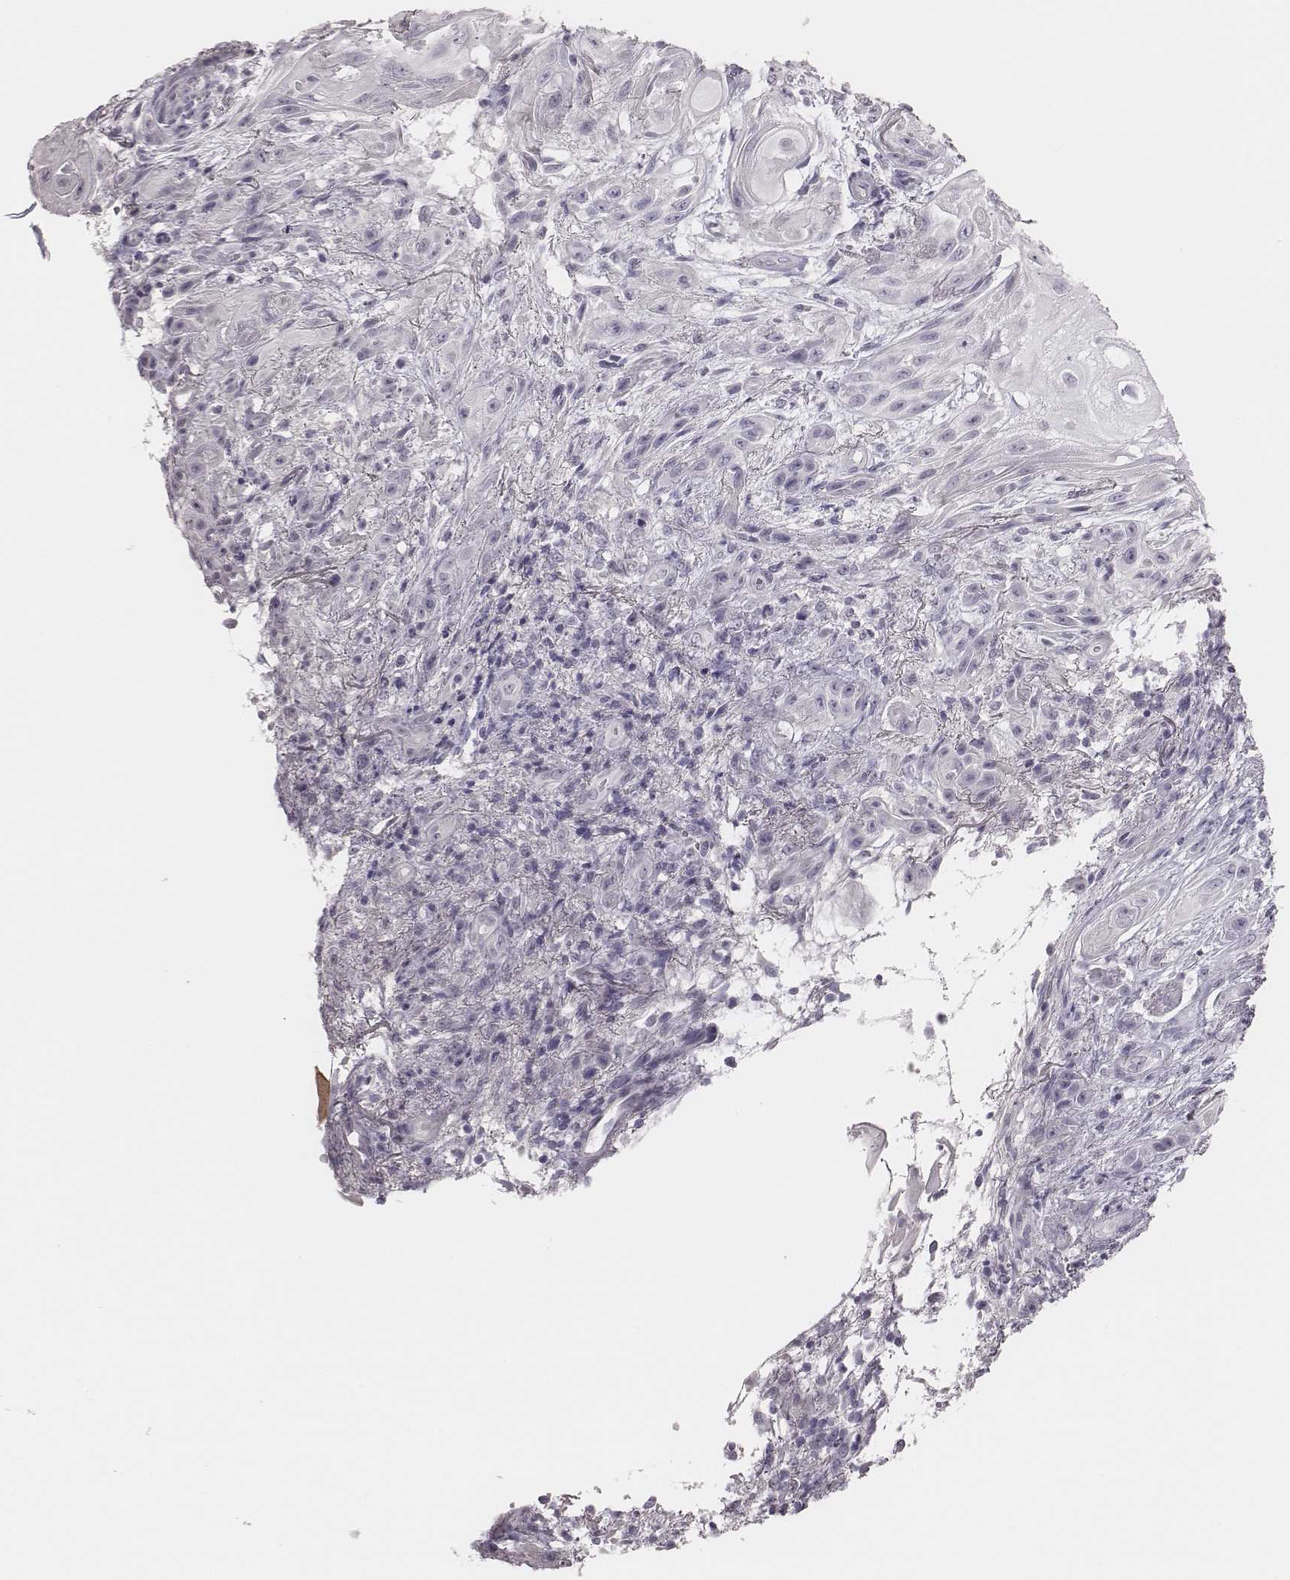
{"staining": {"intensity": "negative", "quantity": "none", "location": "none"}, "tissue": "skin cancer", "cell_type": "Tumor cells", "image_type": "cancer", "snomed": [{"axis": "morphology", "description": "Squamous cell carcinoma, NOS"}, {"axis": "topography", "description": "Skin"}], "caption": "A histopathology image of human skin cancer (squamous cell carcinoma) is negative for staining in tumor cells. (Brightfield microscopy of DAB (3,3'-diaminobenzidine) immunohistochemistry (IHC) at high magnification).", "gene": "ADGRF4", "patient": {"sex": "male", "age": 62}}